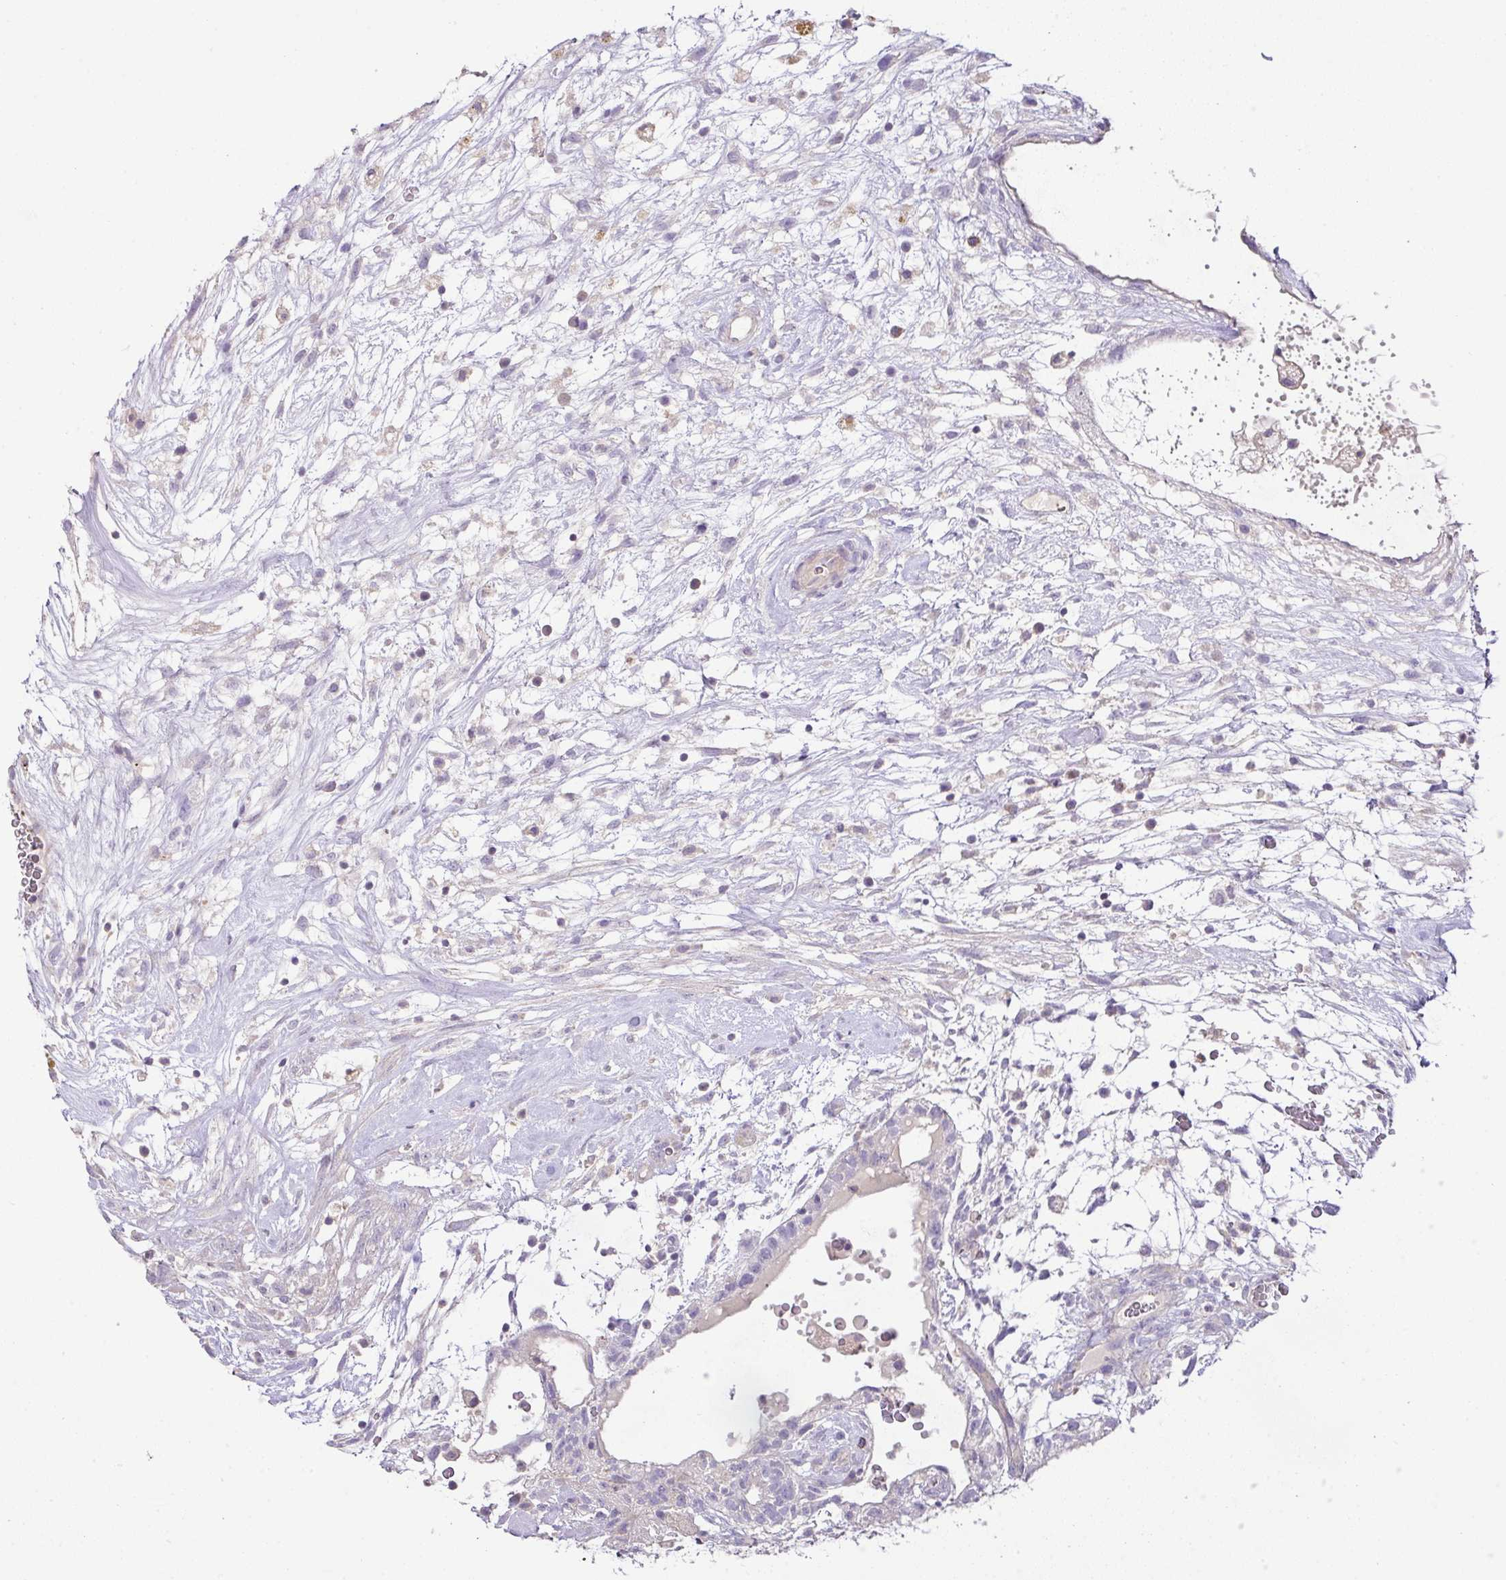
{"staining": {"intensity": "negative", "quantity": "none", "location": "none"}, "tissue": "testis cancer", "cell_type": "Tumor cells", "image_type": "cancer", "snomed": [{"axis": "morphology", "description": "Carcinoma, Embryonal, NOS"}, {"axis": "topography", "description": "Testis"}], "caption": "This is a photomicrograph of immunohistochemistry staining of testis embryonal carcinoma, which shows no positivity in tumor cells. (Stains: DAB (3,3'-diaminobenzidine) immunohistochemistry (IHC) with hematoxylin counter stain, Microscopy: brightfield microscopy at high magnification).", "gene": "HOXC13", "patient": {"sex": "male", "age": 32}}